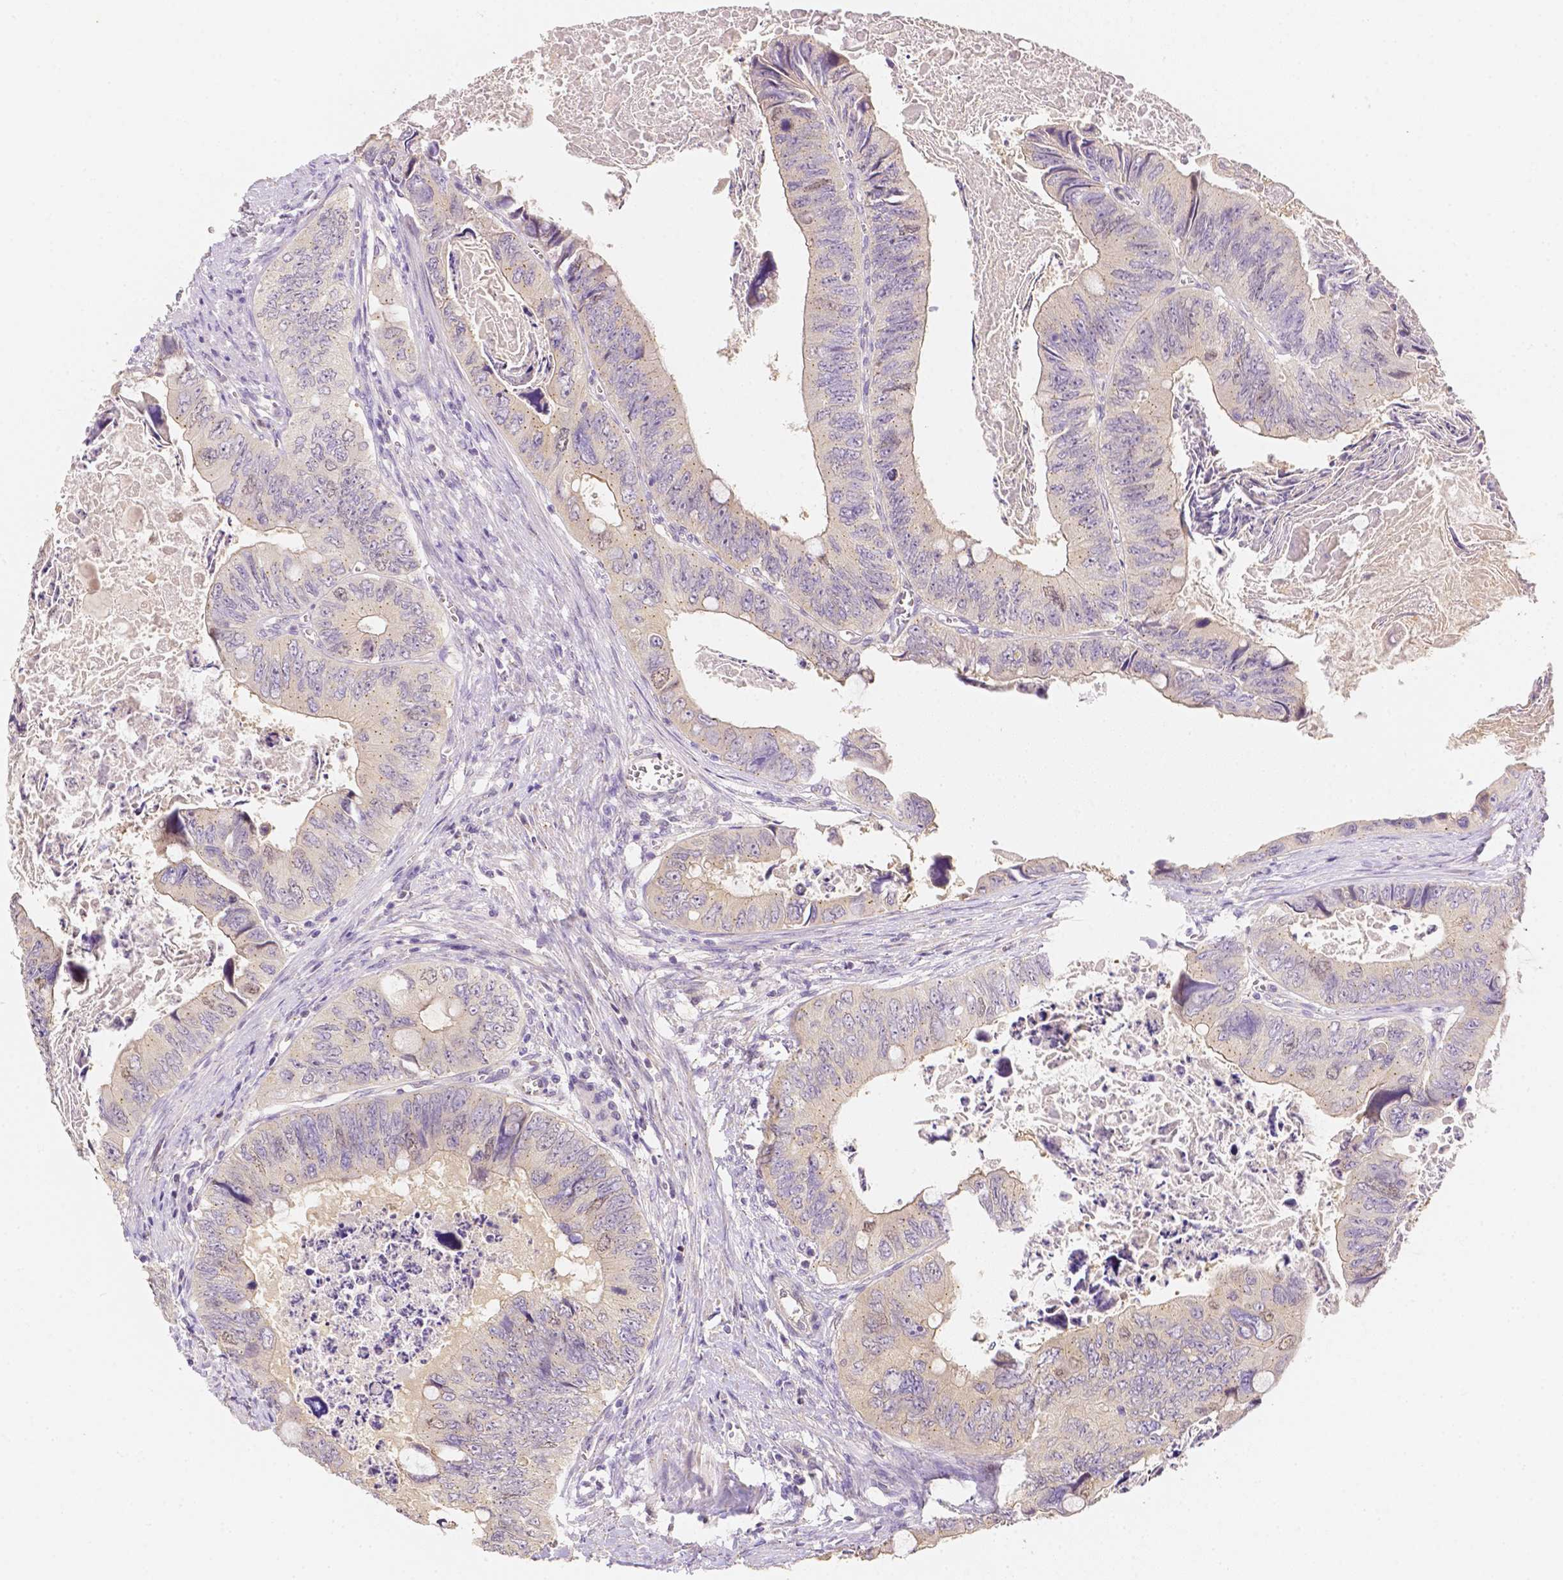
{"staining": {"intensity": "weak", "quantity": "<25%", "location": "cytoplasmic/membranous"}, "tissue": "colorectal cancer", "cell_type": "Tumor cells", "image_type": "cancer", "snomed": [{"axis": "morphology", "description": "Adenocarcinoma, NOS"}, {"axis": "topography", "description": "Colon"}], "caption": "There is no significant positivity in tumor cells of colorectal cancer. Brightfield microscopy of immunohistochemistry stained with DAB (brown) and hematoxylin (blue), captured at high magnification.", "gene": "C10orf67", "patient": {"sex": "female", "age": 84}}